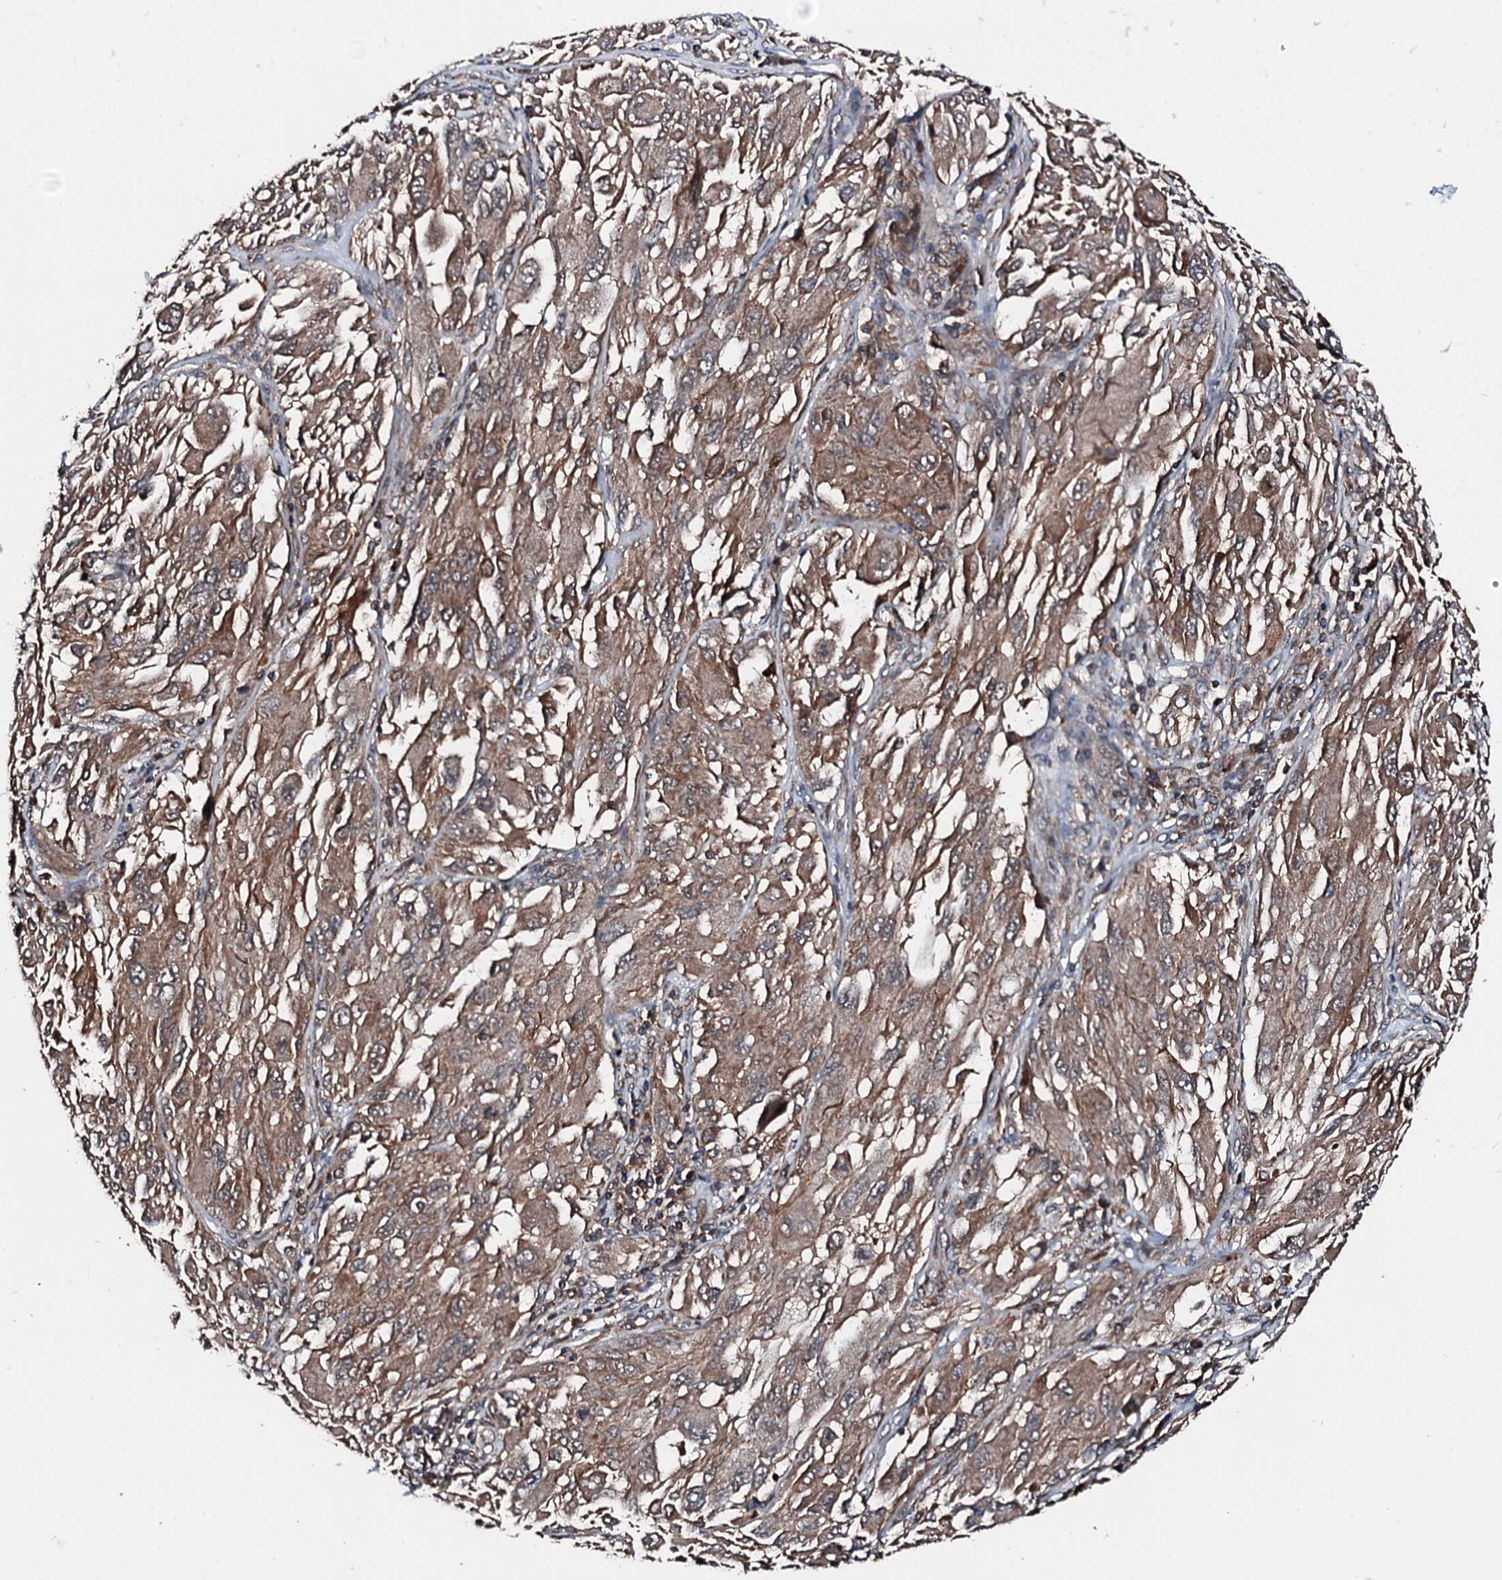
{"staining": {"intensity": "moderate", "quantity": ">75%", "location": "cytoplasmic/membranous"}, "tissue": "melanoma", "cell_type": "Tumor cells", "image_type": "cancer", "snomed": [{"axis": "morphology", "description": "Malignant melanoma, NOS"}, {"axis": "topography", "description": "Skin"}], "caption": "Immunohistochemistry (IHC) micrograph of neoplastic tissue: melanoma stained using immunohistochemistry (IHC) demonstrates medium levels of moderate protein expression localized specifically in the cytoplasmic/membranous of tumor cells, appearing as a cytoplasmic/membranous brown color.", "gene": "FGD4", "patient": {"sex": "female", "age": 91}}